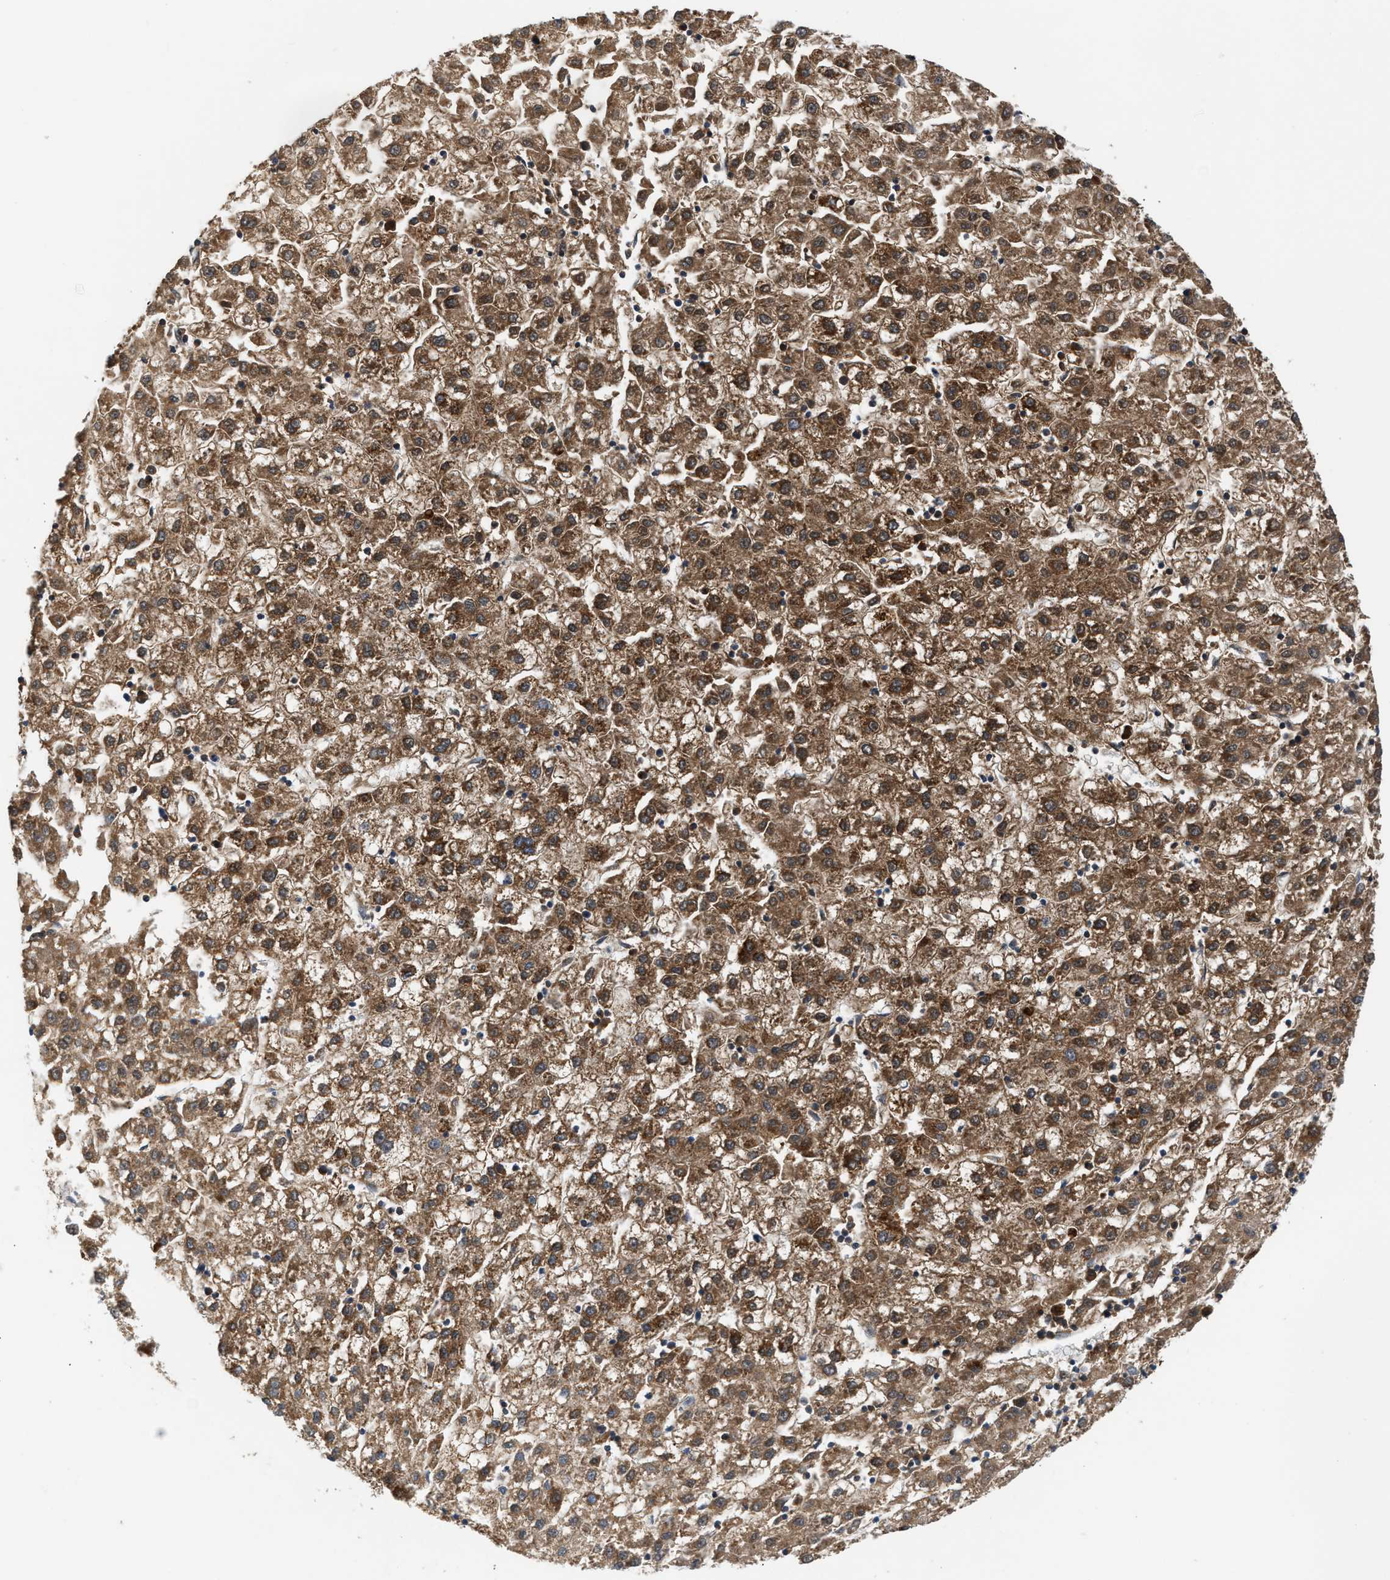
{"staining": {"intensity": "moderate", "quantity": ">75%", "location": "cytoplasmic/membranous"}, "tissue": "liver cancer", "cell_type": "Tumor cells", "image_type": "cancer", "snomed": [{"axis": "morphology", "description": "Carcinoma, Hepatocellular, NOS"}, {"axis": "topography", "description": "Liver"}], "caption": "Immunohistochemical staining of human liver hepatocellular carcinoma reveals medium levels of moderate cytoplasmic/membranous positivity in about >75% of tumor cells. Immunohistochemistry (ihc) stains the protein of interest in brown and the nuclei are stained blue.", "gene": "PMPCA", "patient": {"sex": "male", "age": 72}}